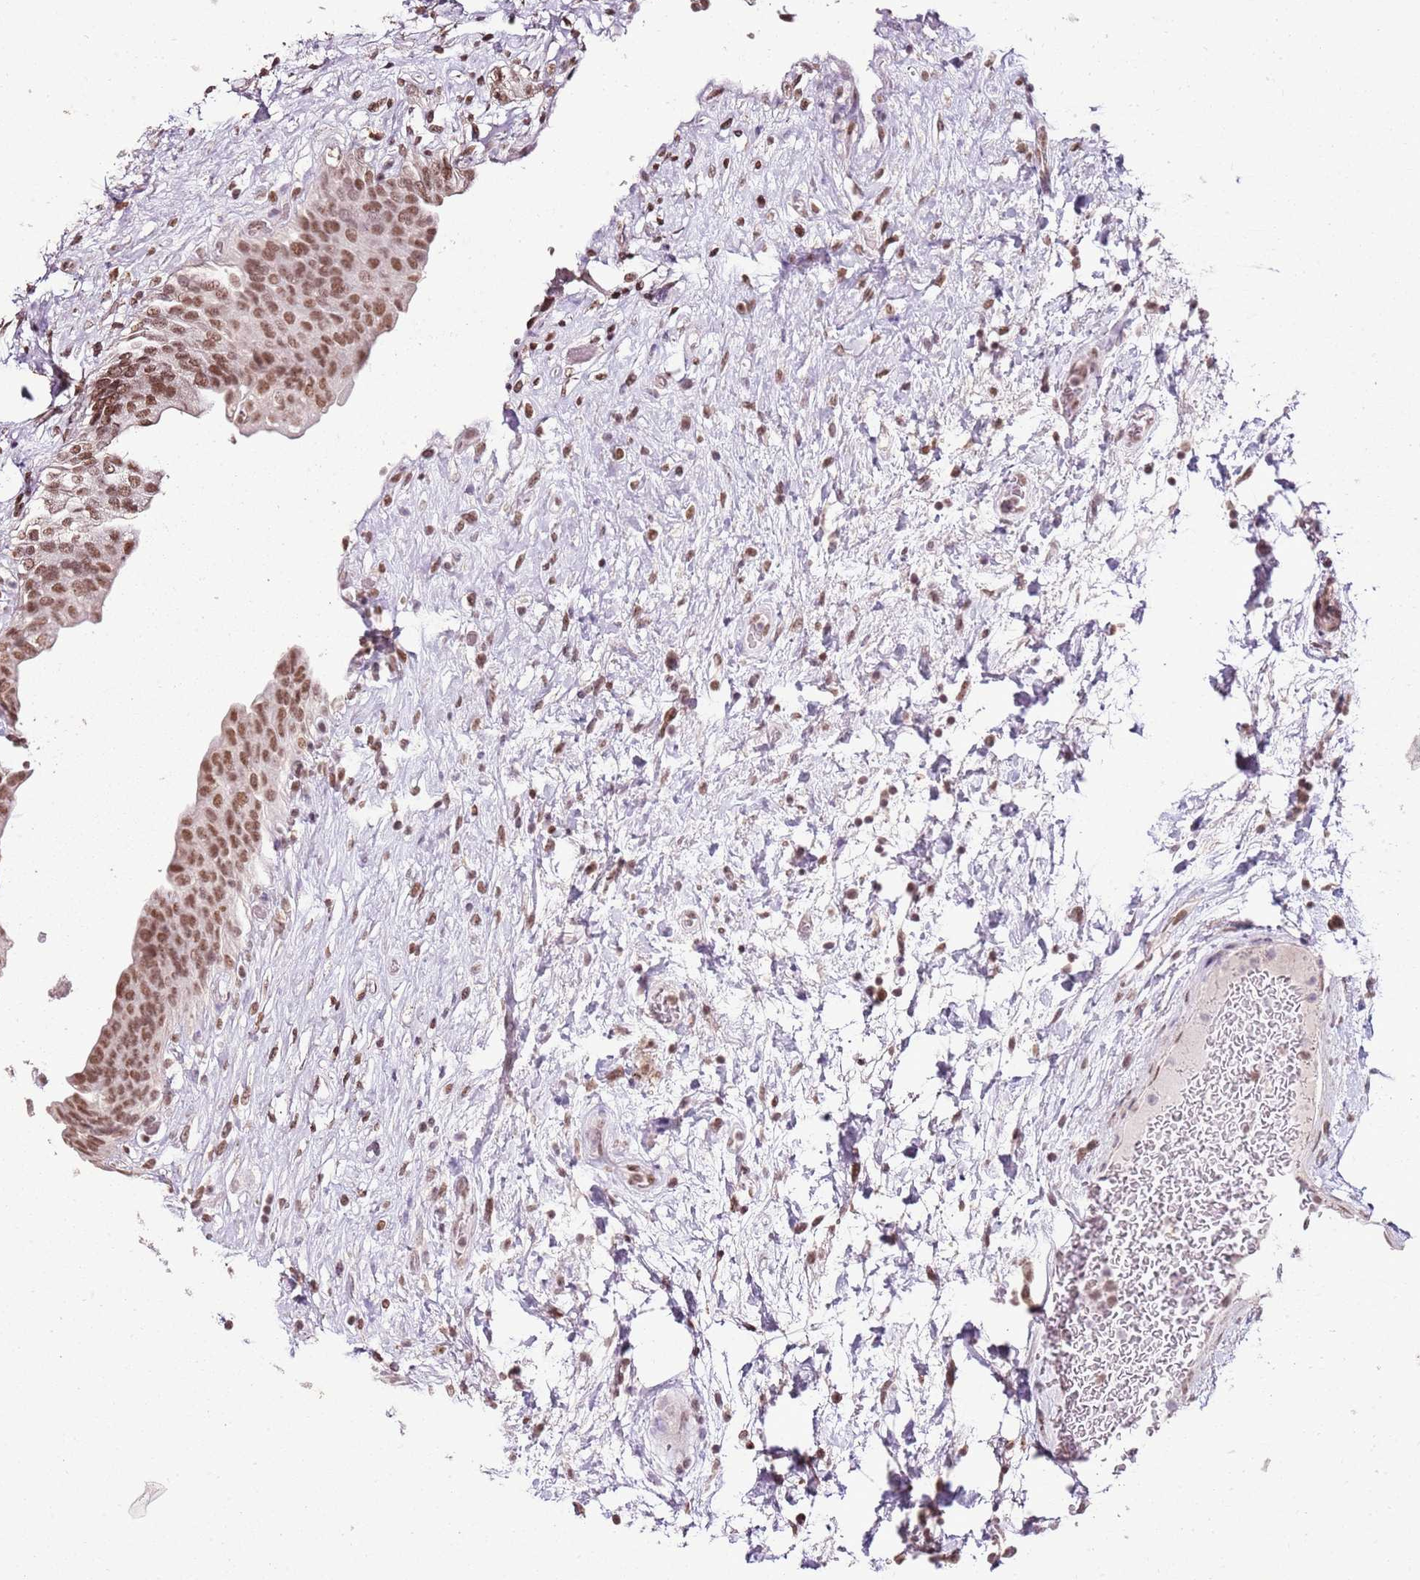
{"staining": {"intensity": "moderate", "quantity": ">75%", "location": "nuclear"}, "tissue": "urinary bladder", "cell_type": "Urothelial cells", "image_type": "normal", "snomed": [{"axis": "morphology", "description": "Normal tissue, NOS"}, {"axis": "topography", "description": "Urinary bladder"}], "caption": "This is a photomicrograph of IHC staining of benign urinary bladder, which shows moderate expression in the nuclear of urothelial cells.", "gene": "ARL14EP", "patient": {"sex": "male", "age": 74}}